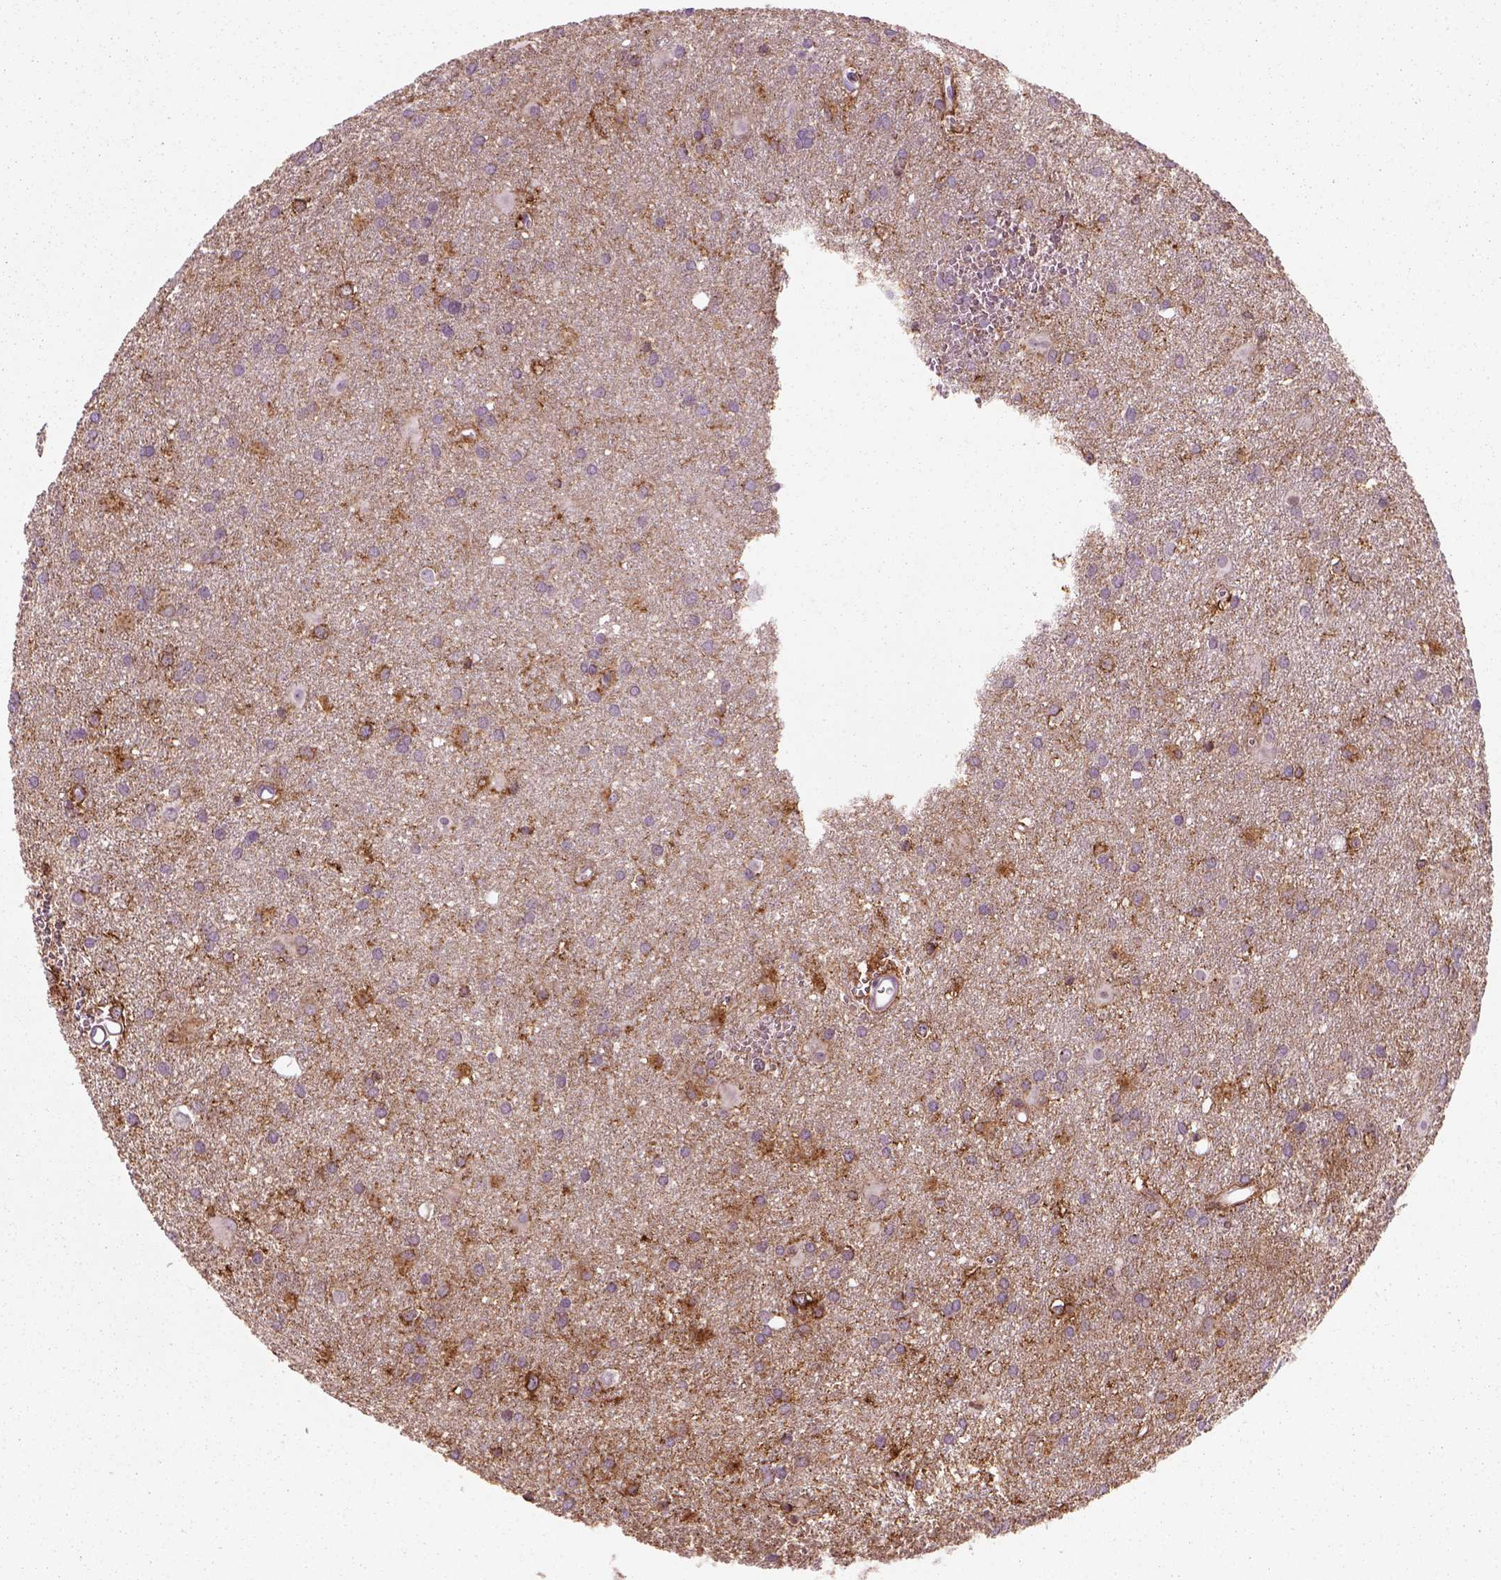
{"staining": {"intensity": "strong", "quantity": "25%-75%", "location": "cytoplasmic/membranous"}, "tissue": "glioma", "cell_type": "Tumor cells", "image_type": "cancer", "snomed": [{"axis": "morphology", "description": "Glioma, malignant, Low grade"}, {"axis": "topography", "description": "Brain"}], "caption": "DAB (3,3'-diaminobenzidine) immunohistochemical staining of malignant glioma (low-grade) exhibits strong cytoplasmic/membranous protein staining in about 25%-75% of tumor cells. Using DAB (3,3'-diaminobenzidine) (brown) and hematoxylin (blue) stains, captured at high magnification using brightfield microscopy.", "gene": "MARCKS", "patient": {"sex": "male", "age": 58}}